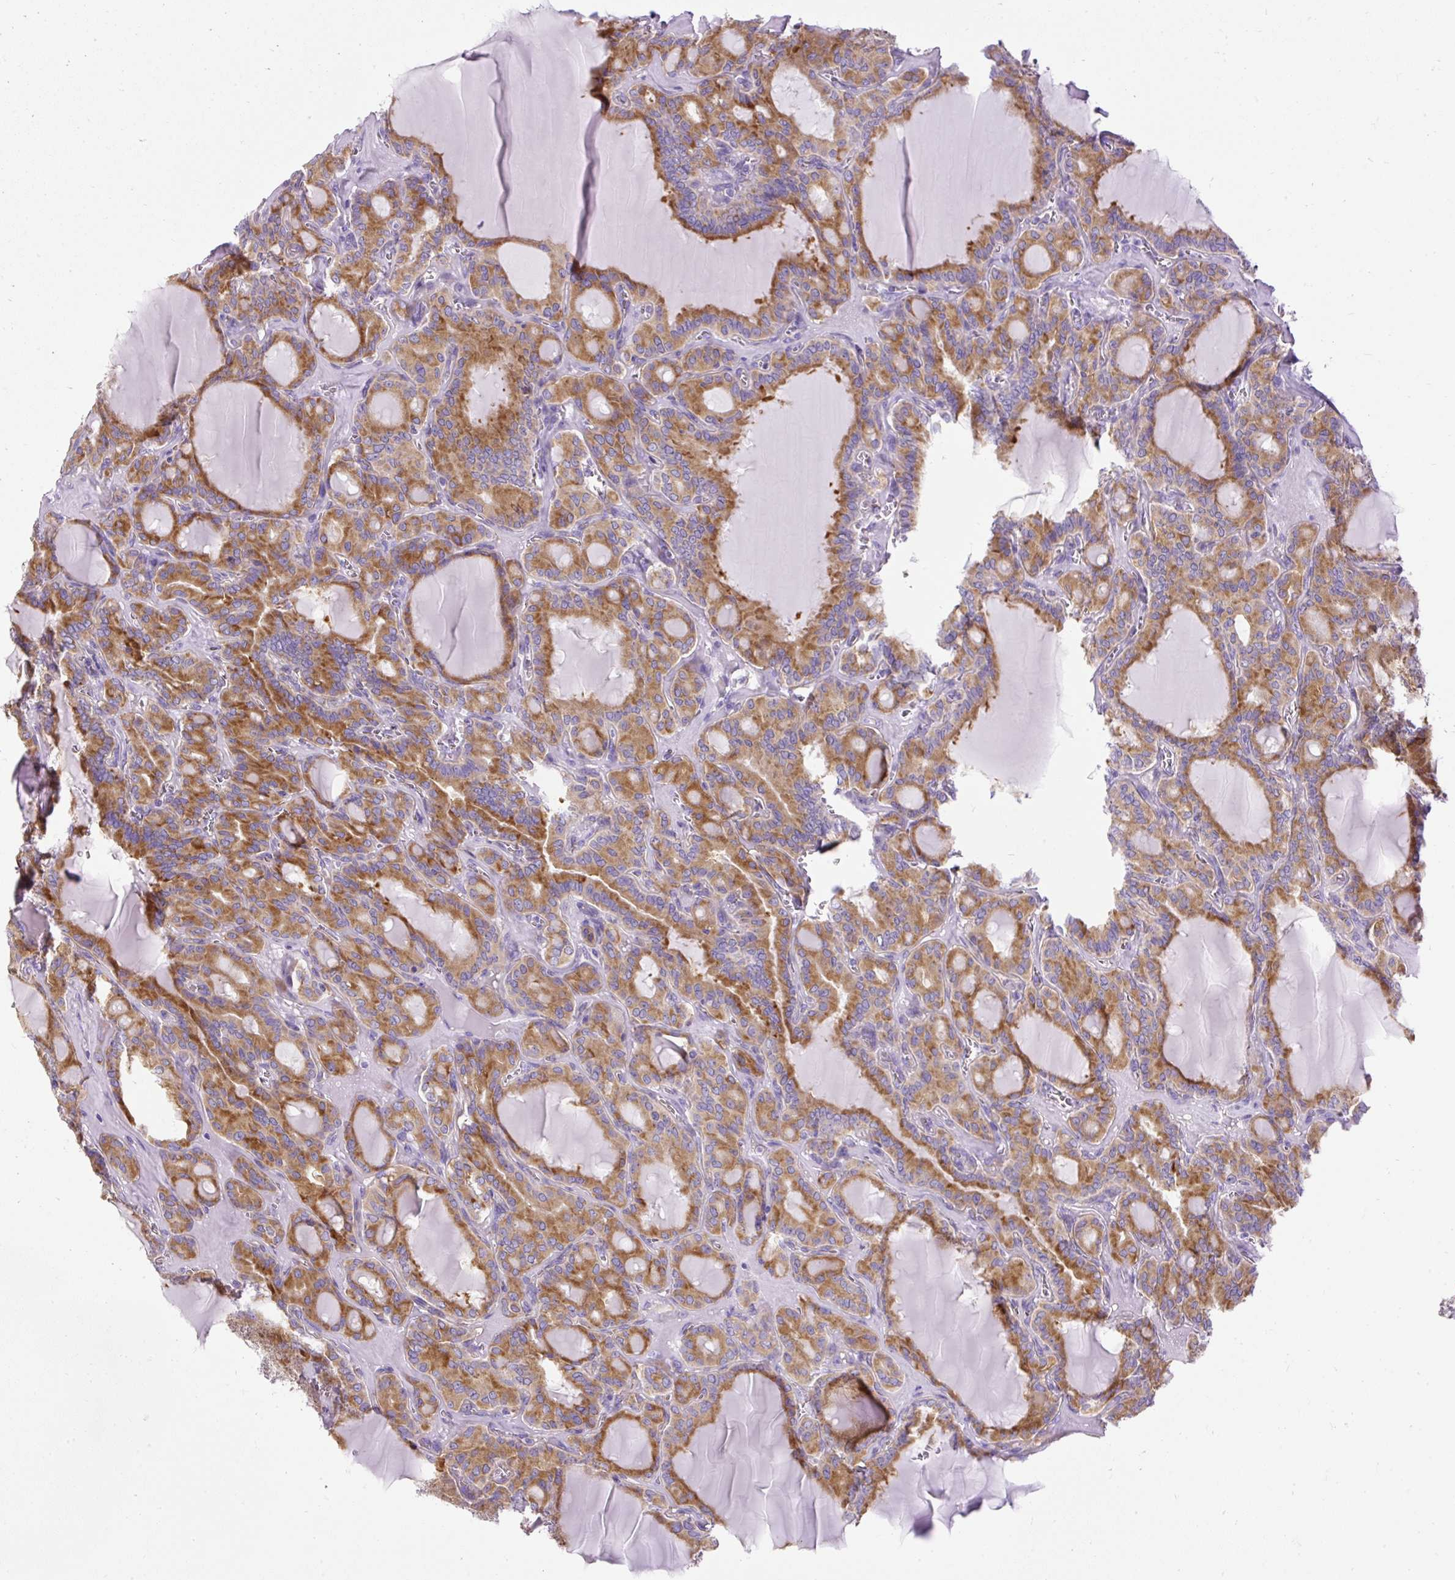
{"staining": {"intensity": "moderate", "quantity": ">75%", "location": "cytoplasmic/membranous"}, "tissue": "thyroid cancer", "cell_type": "Tumor cells", "image_type": "cancer", "snomed": [{"axis": "morphology", "description": "Papillary adenocarcinoma, NOS"}, {"axis": "topography", "description": "Thyroid gland"}], "caption": "A brown stain labels moderate cytoplasmic/membranous staining of a protein in thyroid cancer tumor cells. Nuclei are stained in blue.", "gene": "SYBU", "patient": {"sex": "male", "age": 87}}